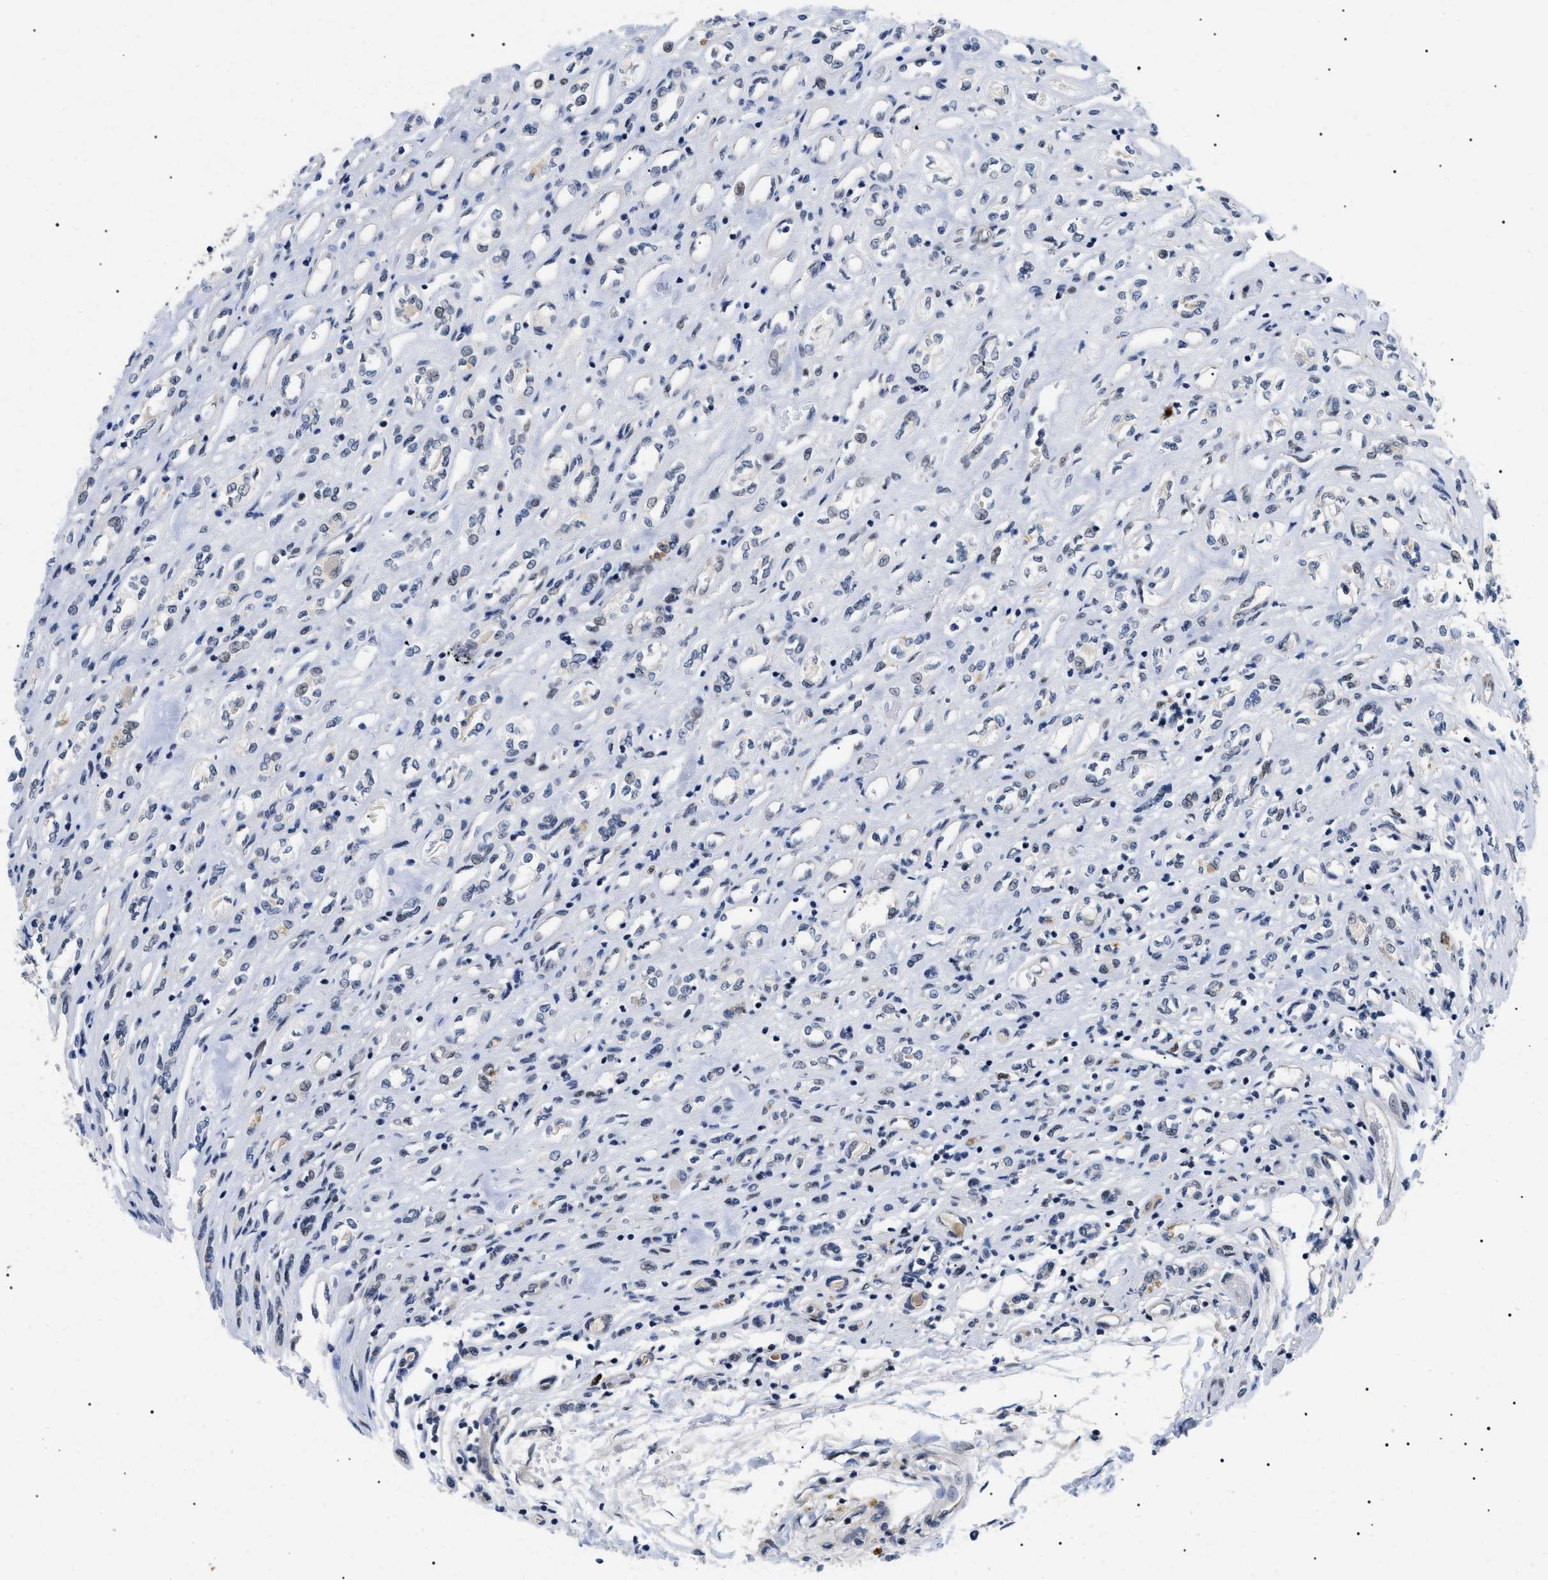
{"staining": {"intensity": "negative", "quantity": "none", "location": "none"}, "tissue": "renal cancer", "cell_type": "Tumor cells", "image_type": "cancer", "snomed": [{"axis": "morphology", "description": "Adenocarcinoma, NOS"}, {"axis": "topography", "description": "Kidney"}], "caption": "A high-resolution histopathology image shows immunohistochemistry staining of renal cancer, which demonstrates no significant expression in tumor cells. (DAB immunohistochemistry visualized using brightfield microscopy, high magnification).", "gene": "GARRE1", "patient": {"sex": "female", "age": 70}}